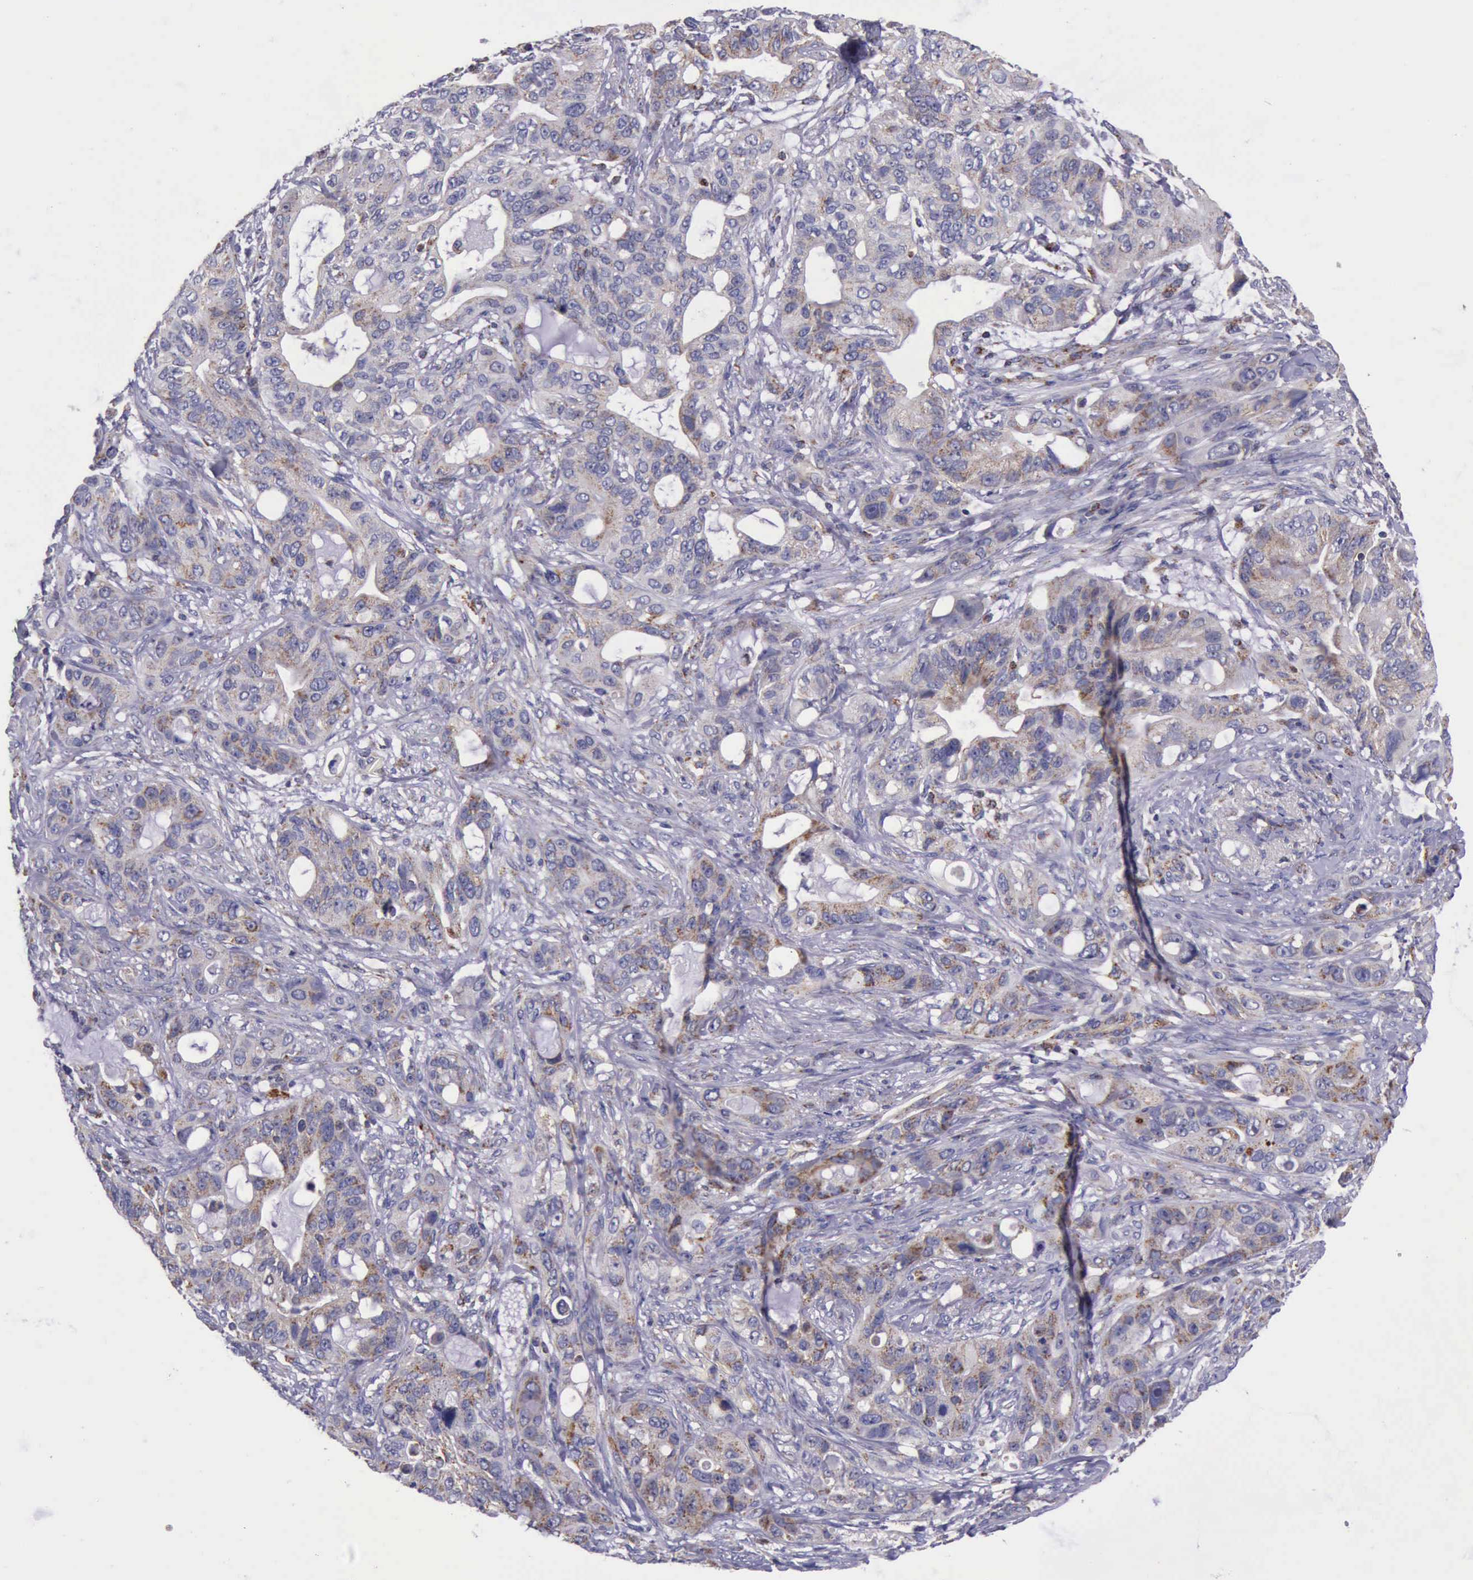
{"staining": {"intensity": "weak", "quantity": "25%-75%", "location": "cytoplasmic/membranous"}, "tissue": "stomach cancer", "cell_type": "Tumor cells", "image_type": "cancer", "snomed": [{"axis": "morphology", "description": "Adenocarcinoma, NOS"}, {"axis": "topography", "description": "Stomach, upper"}], "caption": "Immunohistochemical staining of stomach cancer reveals low levels of weak cytoplasmic/membranous expression in about 25%-75% of tumor cells.", "gene": "TXN2", "patient": {"sex": "male", "age": 47}}